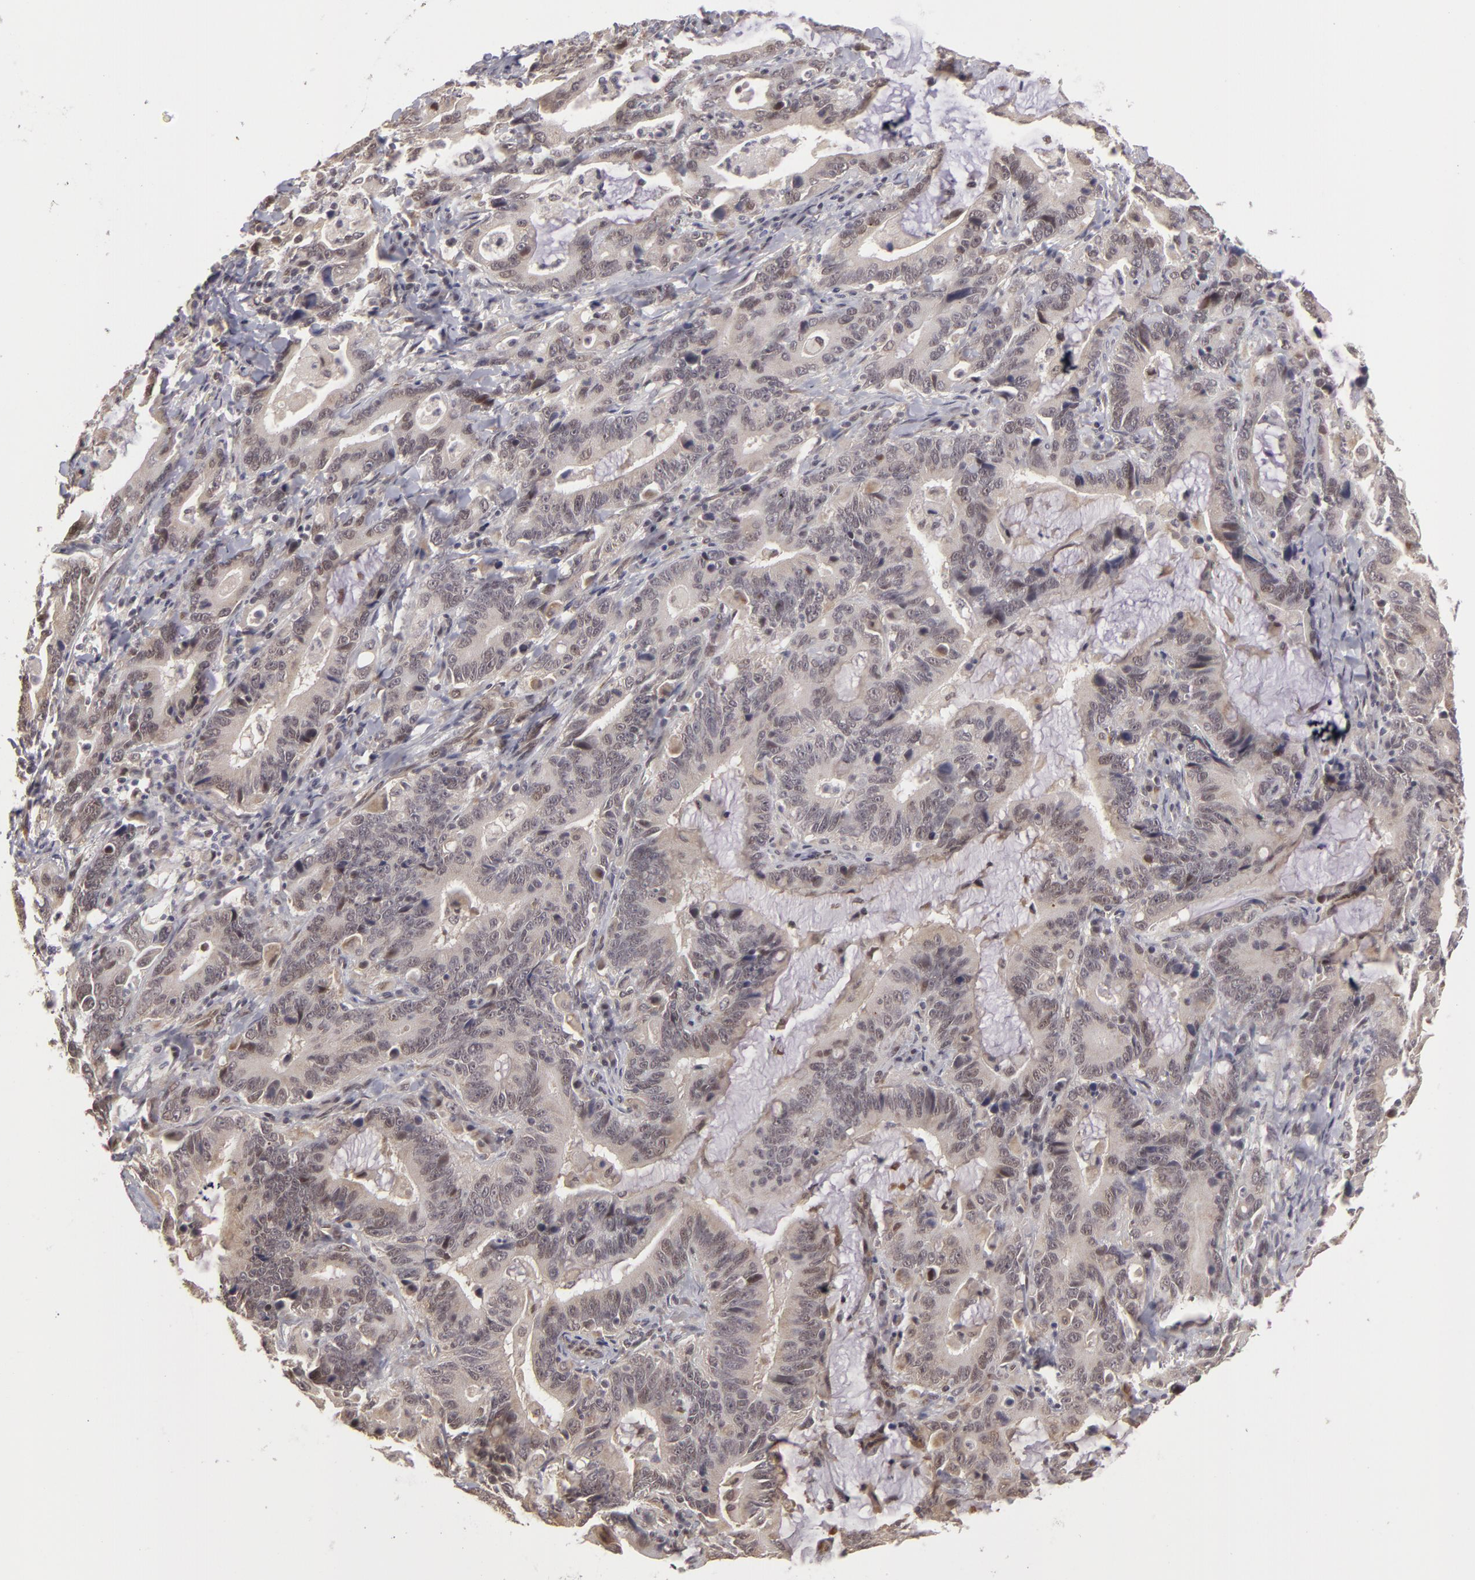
{"staining": {"intensity": "weak", "quantity": "<25%", "location": "nuclear"}, "tissue": "stomach cancer", "cell_type": "Tumor cells", "image_type": "cancer", "snomed": [{"axis": "morphology", "description": "Adenocarcinoma, NOS"}, {"axis": "topography", "description": "Stomach, upper"}], "caption": "Immunohistochemical staining of human adenocarcinoma (stomach) displays no significant positivity in tumor cells.", "gene": "ZNF133", "patient": {"sex": "male", "age": 63}}